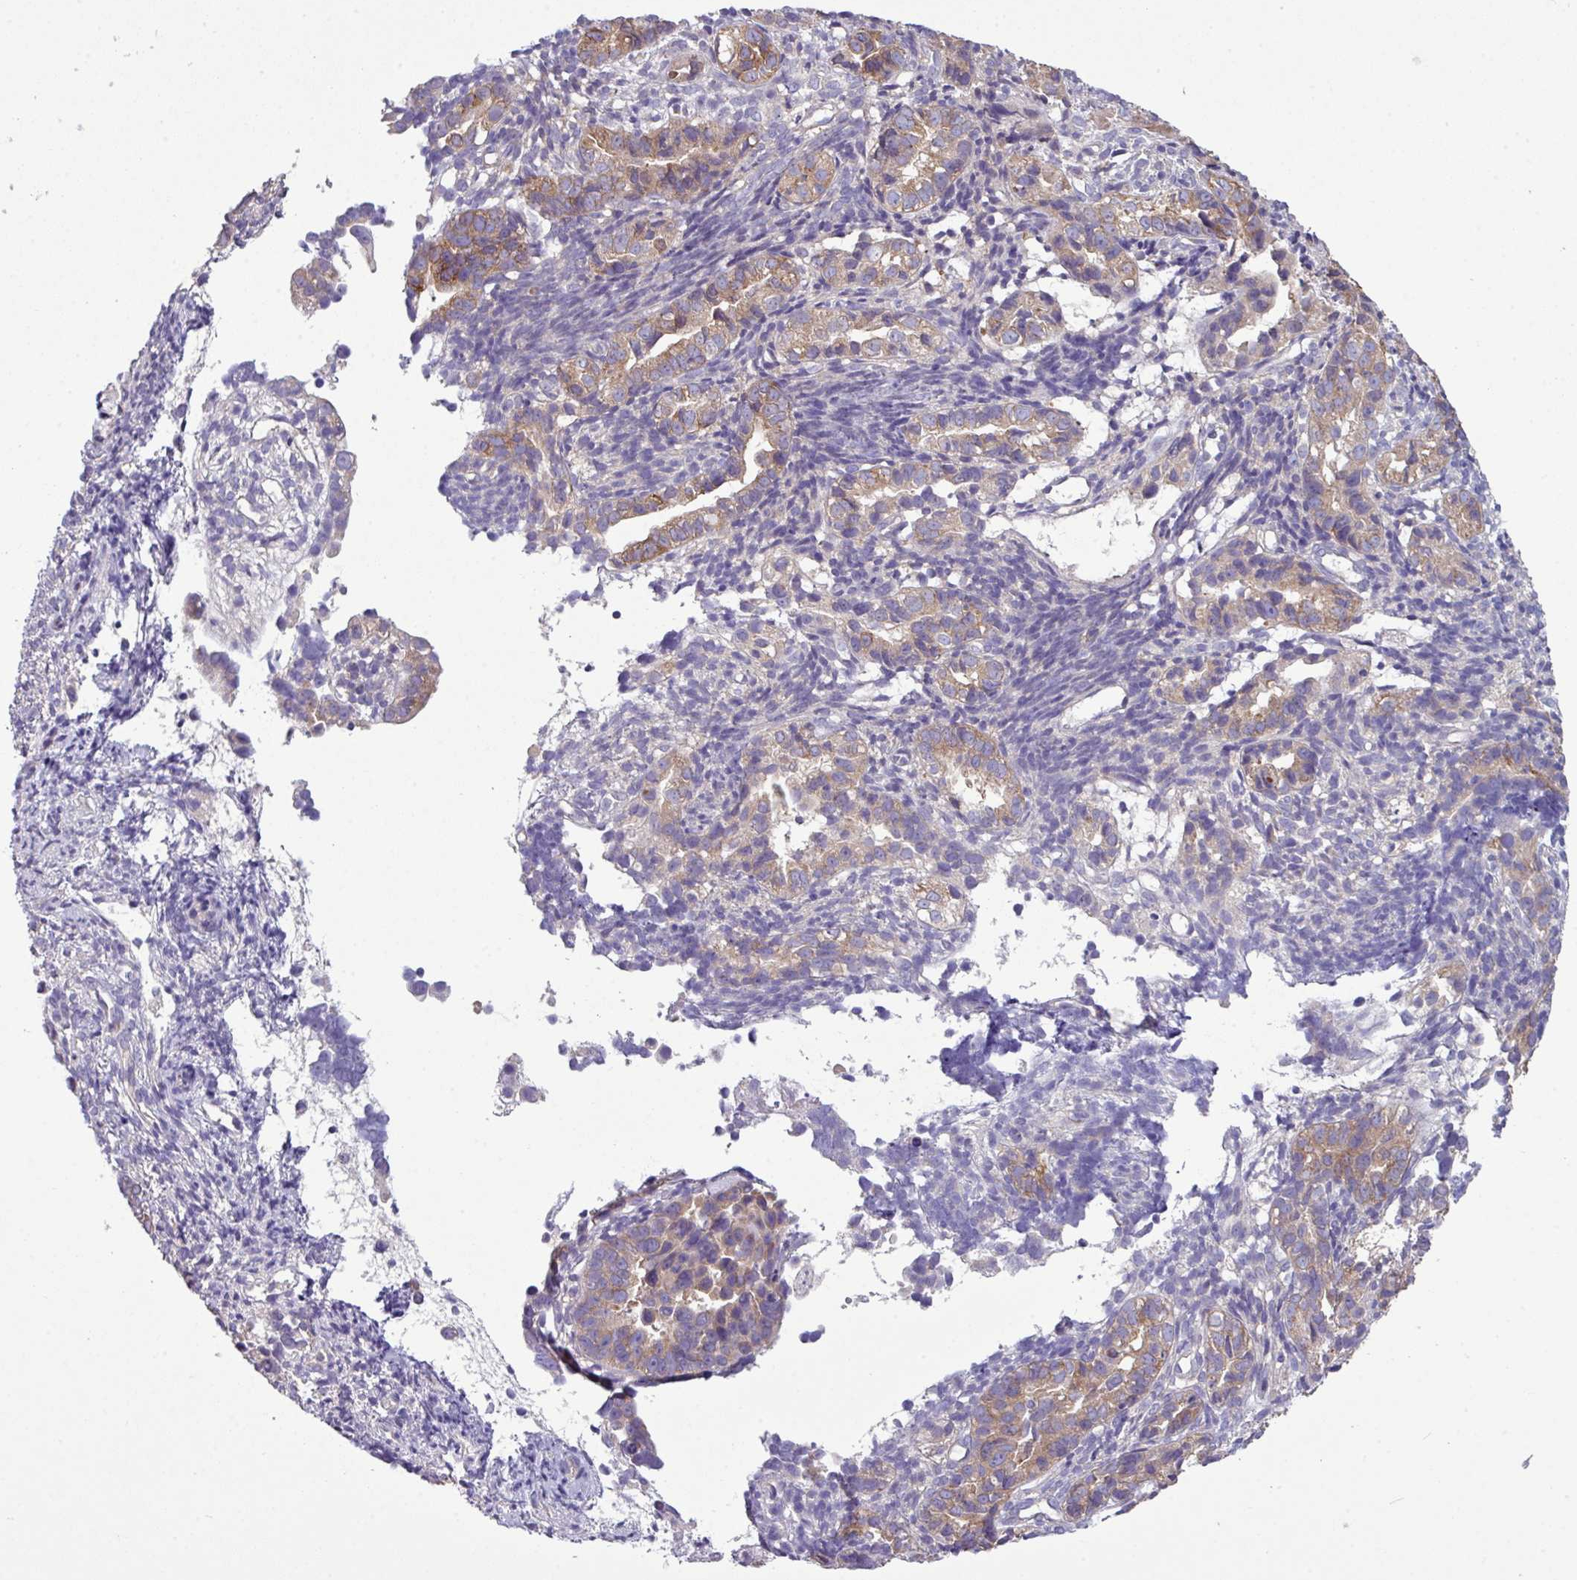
{"staining": {"intensity": "moderate", "quantity": ">75%", "location": "cytoplasmic/membranous"}, "tissue": "endometrial cancer", "cell_type": "Tumor cells", "image_type": "cancer", "snomed": [{"axis": "morphology", "description": "Adenocarcinoma, NOS"}, {"axis": "topography", "description": "Endometrium"}], "caption": "Brown immunohistochemical staining in endometrial adenocarcinoma shows moderate cytoplasmic/membranous expression in about >75% of tumor cells.", "gene": "AGAP5", "patient": {"sex": "female", "age": 57}}